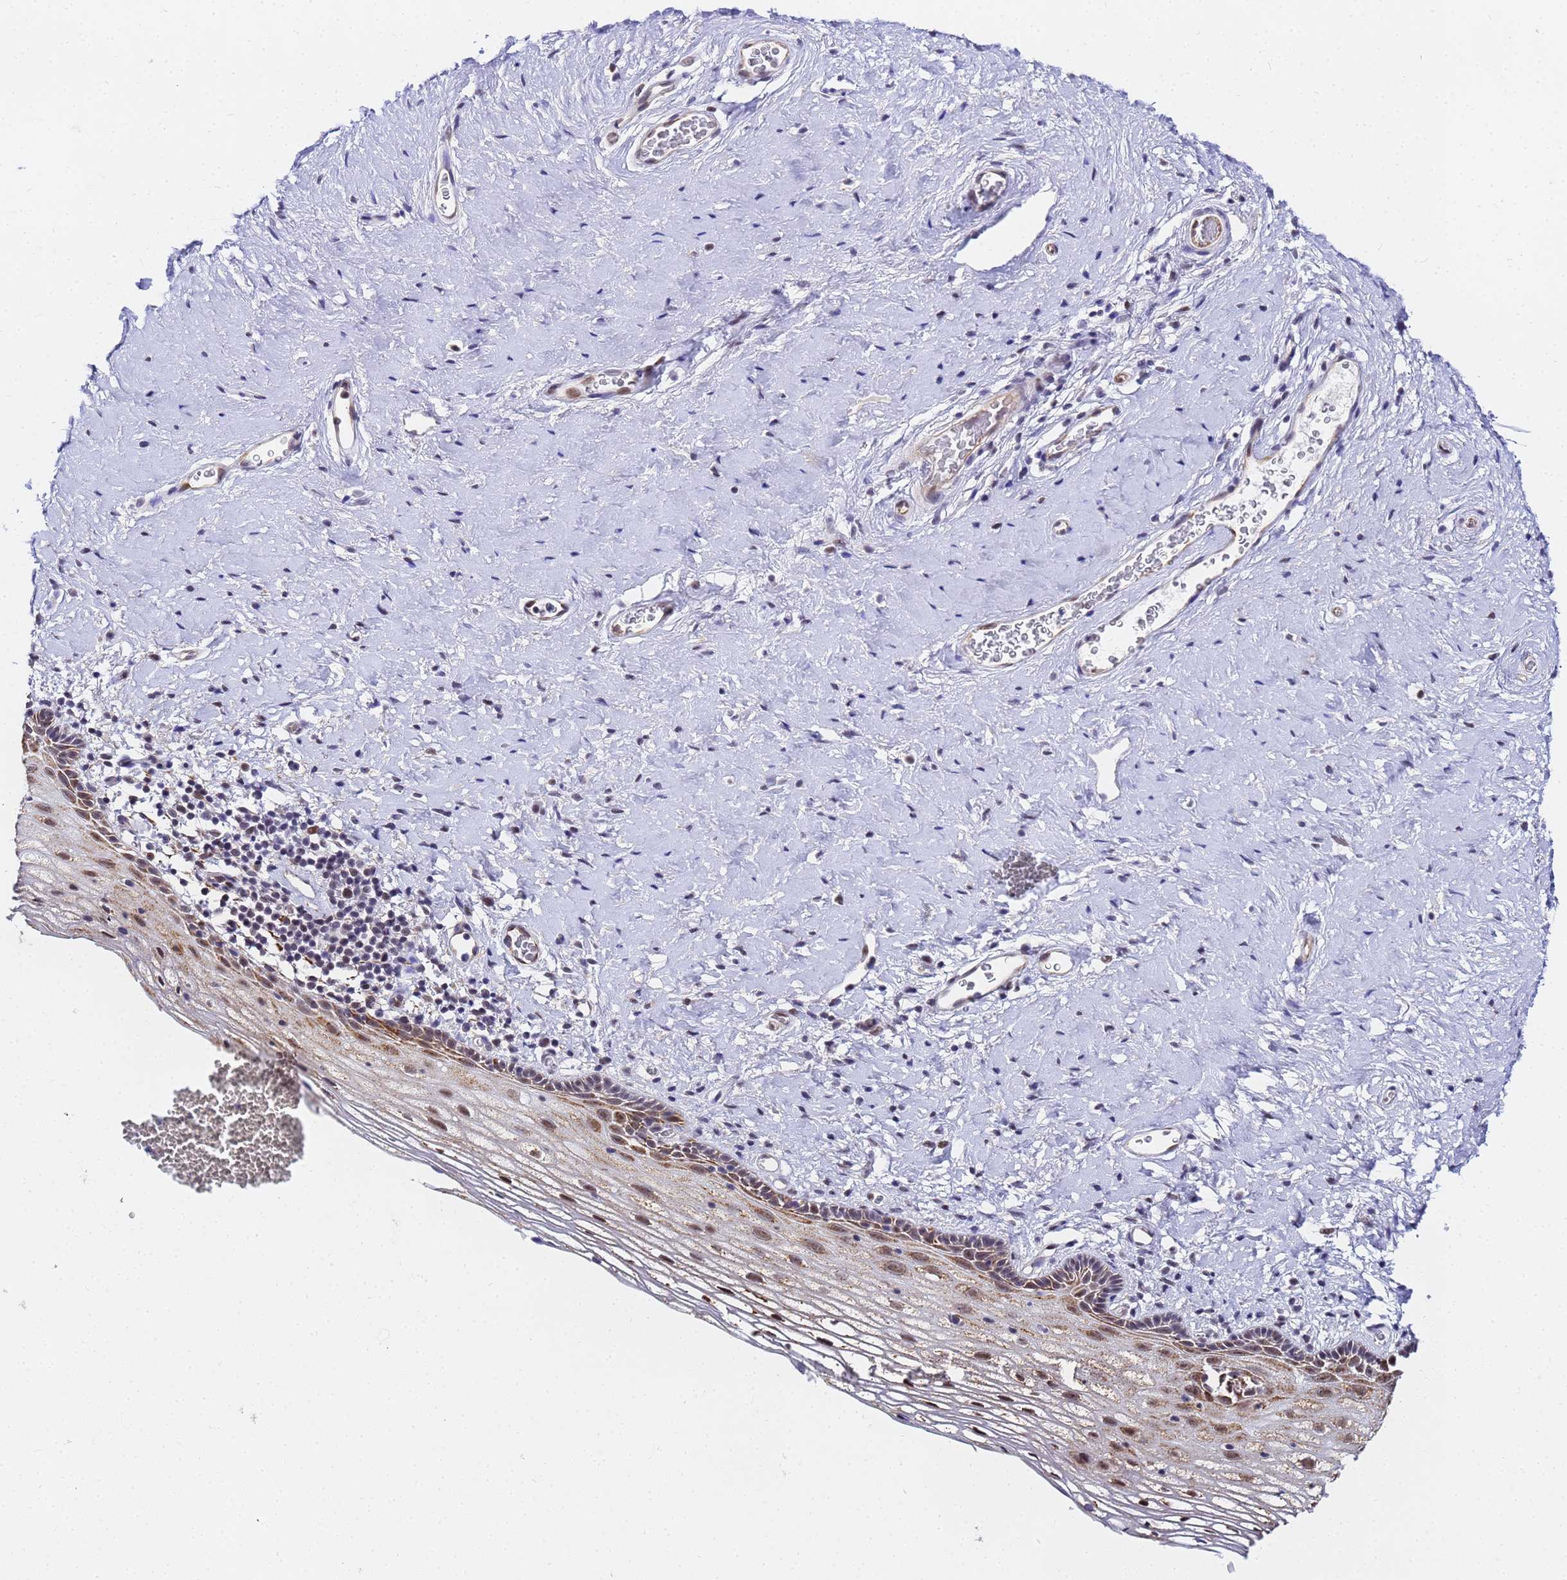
{"staining": {"intensity": "strong", "quantity": "25%-75%", "location": "cytoplasmic/membranous"}, "tissue": "vagina", "cell_type": "Squamous epithelial cells", "image_type": "normal", "snomed": [{"axis": "morphology", "description": "Normal tissue, NOS"}, {"axis": "morphology", "description": "Adenocarcinoma, NOS"}, {"axis": "topography", "description": "Rectum"}, {"axis": "topography", "description": "Vagina"}], "caption": "Squamous epithelial cells display strong cytoplasmic/membranous expression in about 25%-75% of cells in benign vagina.", "gene": "CKMT1A", "patient": {"sex": "female", "age": 71}}